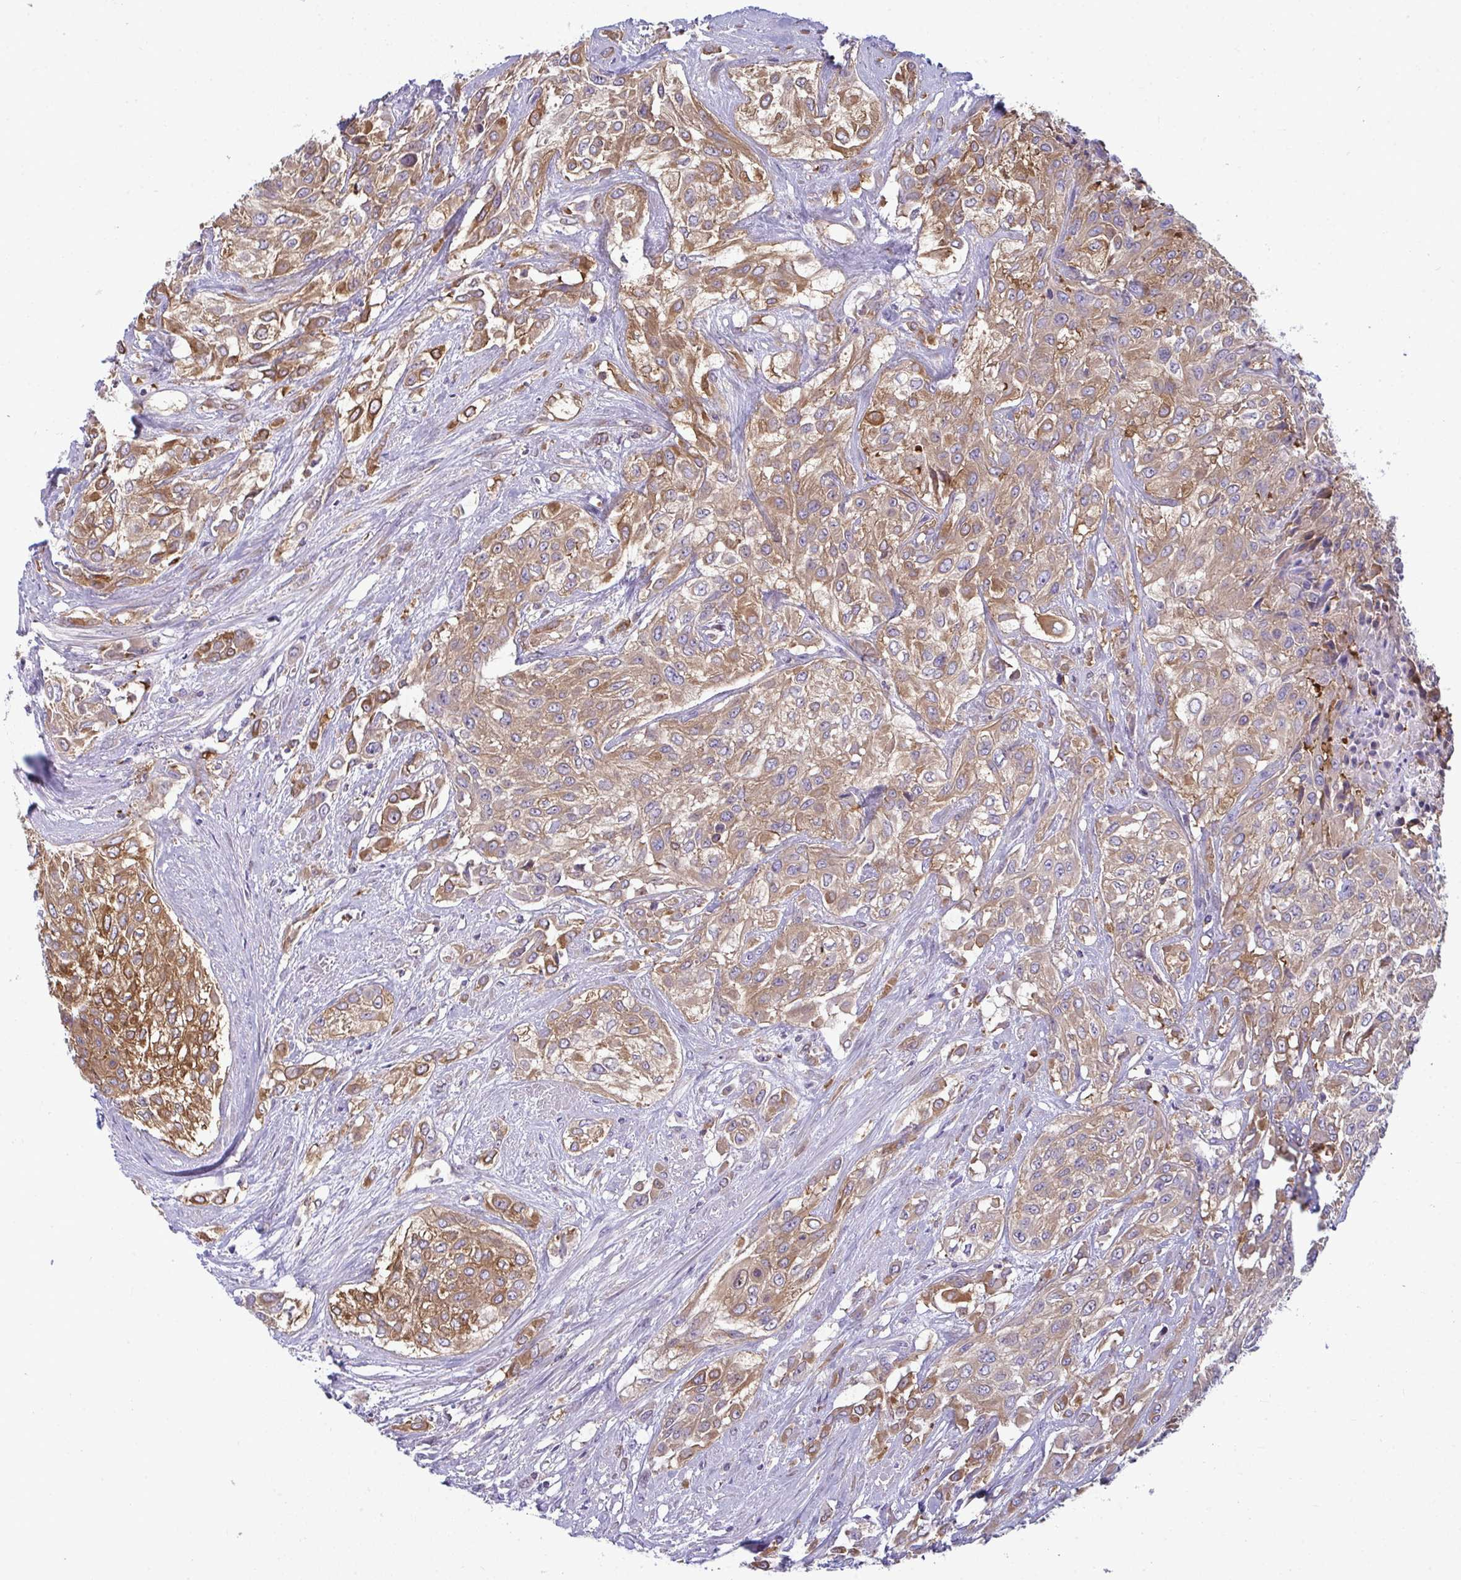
{"staining": {"intensity": "moderate", "quantity": ">75%", "location": "cytoplasmic/membranous"}, "tissue": "urothelial cancer", "cell_type": "Tumor cells", "image_type": "cancer", "snomed": [{"axis": "morphology", "description": "Urothelial carcinoma, High grade"}, {"axis": "topography", "description": "Urinary bladder"}], "caption": "Urothelial cancer stained with a protein marker displays moderate staining in tumor cells.", "gene": "SLC30A6", "patient": {"sex": "male", "age": 57}}